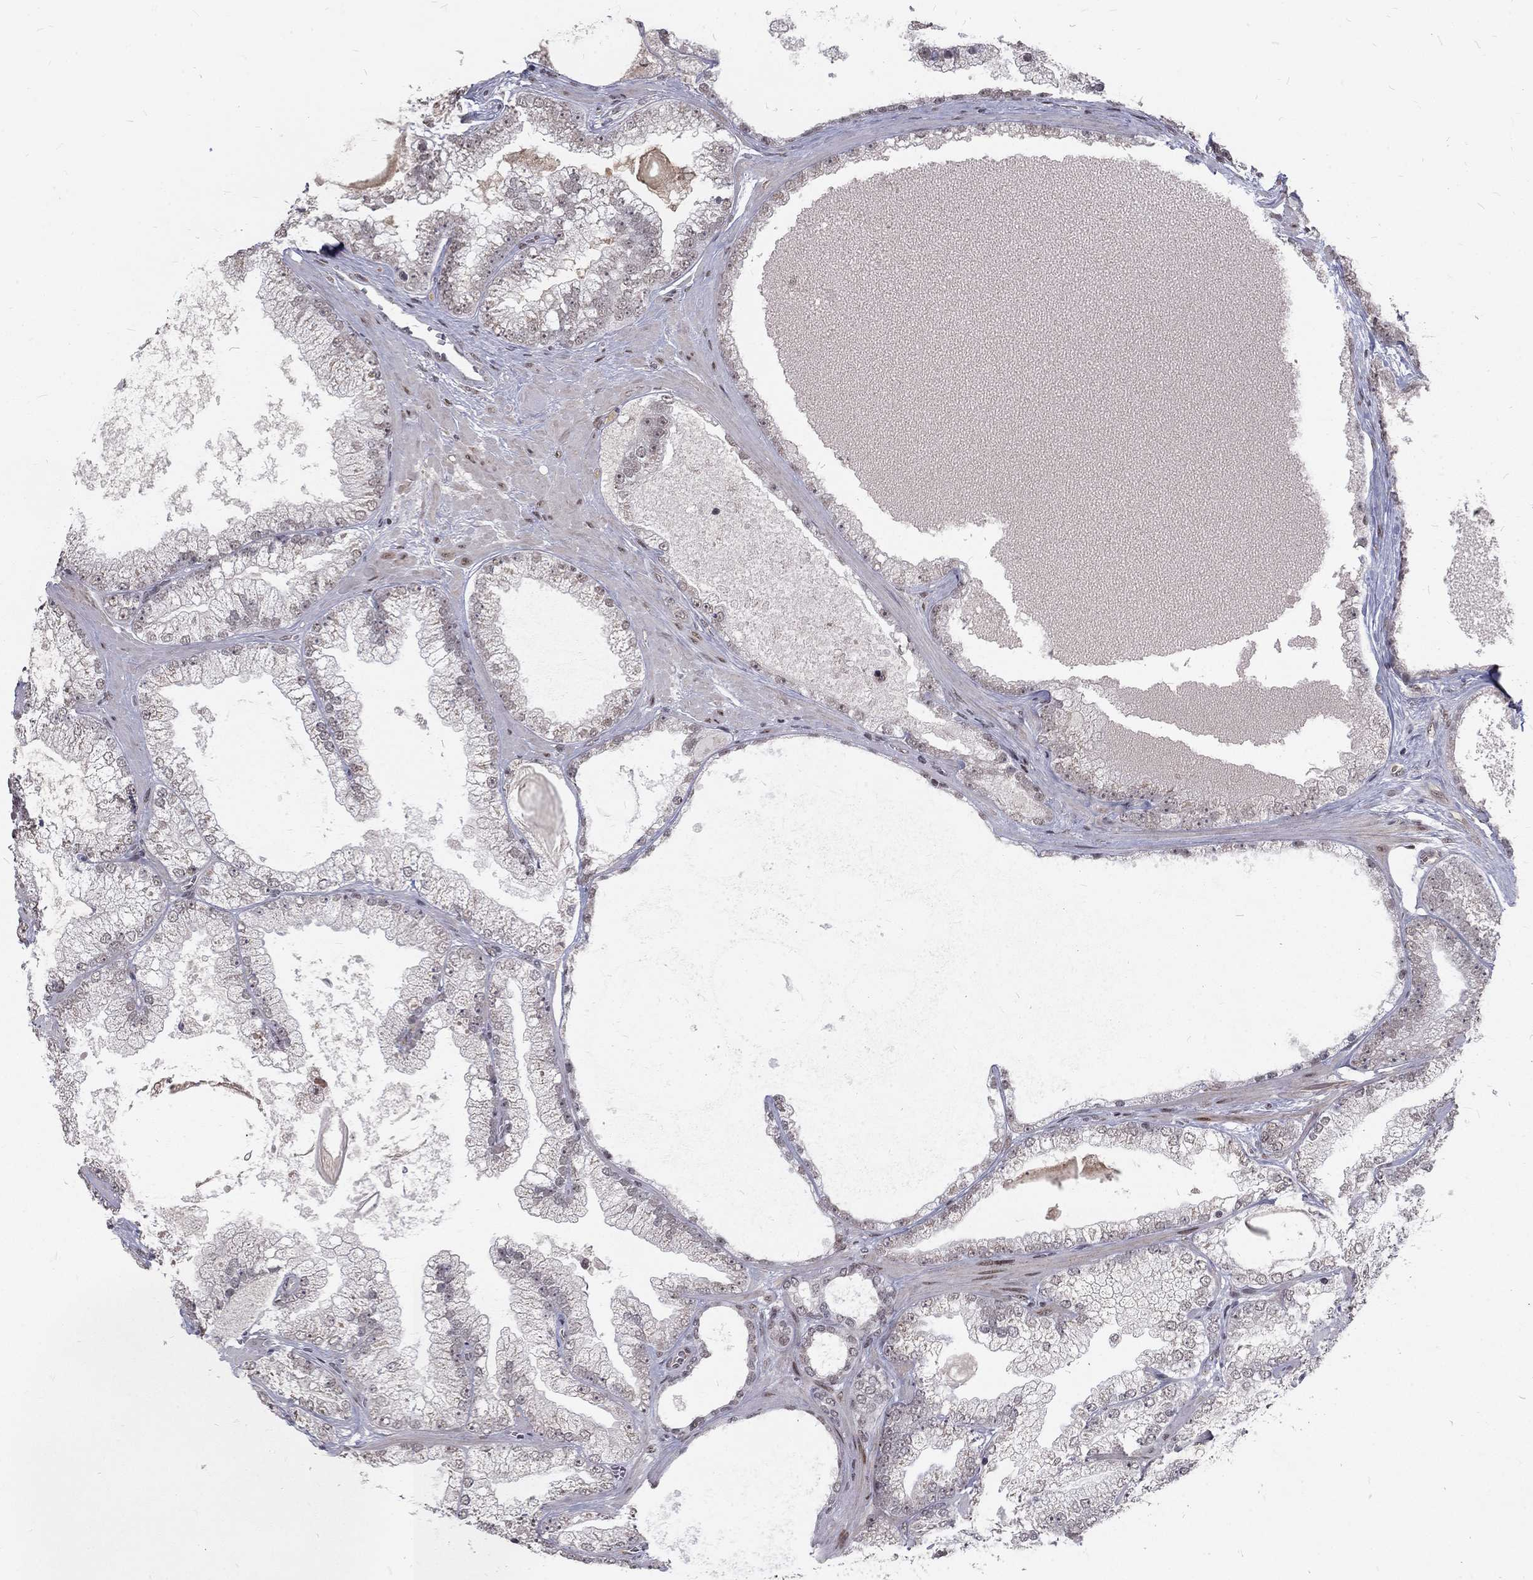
{"staining": {"intensity": "negative", "quantity": "none", "location": "none"}, "tissue": "prostate cancer", "cell_type": "Tumor cells", "image_type": "cancer", "snomed": [{"axis": "morphology", "description": "Adenocarcinoma, Low grade"}, {"axis": "topography", "description": "Prostate"}], "caption": "Prostate adenocarcinoma (low-grade) stained for a protein using immunohistochemistry (IHC) displays no expression tumor cells.", "gene": "TCEAL1", "patient": {"sex": "male", "age": 57}}